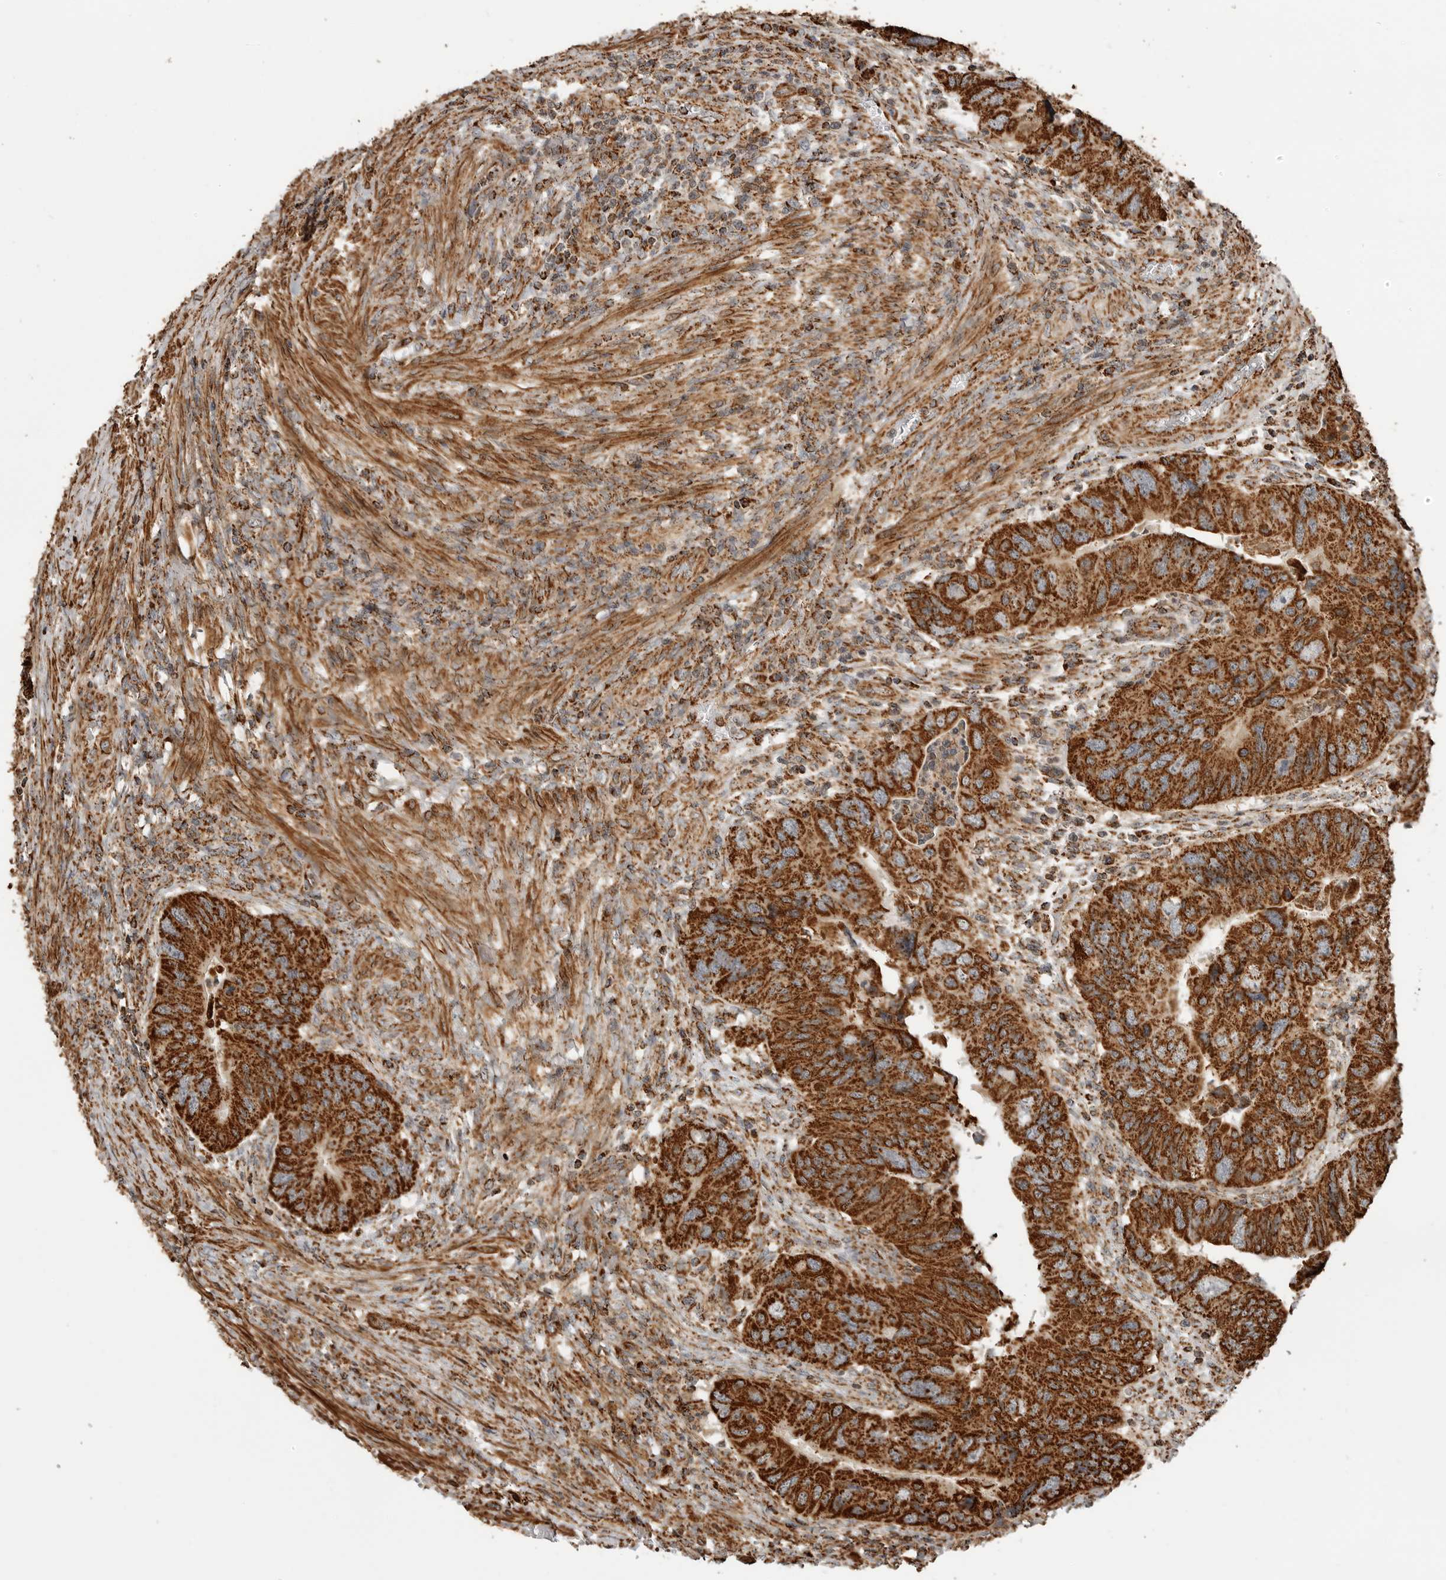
{"staining": {"intensity": "strong", "quantity": ">75%", "location": "cytoplasmic/membranous"}, "tissue": "colorectal cancer", "cell_type": "Tumor cells", "image_type": "cancer", "snomed": [{"axis": "morphology", "description": "Adenocarcinoma, NOS"}, {"axis": "topography", "description": "Rectum"}], "caption": "Tumor cells exhibit high levels of strong cytoplasmic/membranous staining in approximately >75% of cells in colorectal cancer. (IHC, brightfield microscopy, high magnification).", "gene": "BMP2K", "patient": {"sex": "male", "age": 63}}